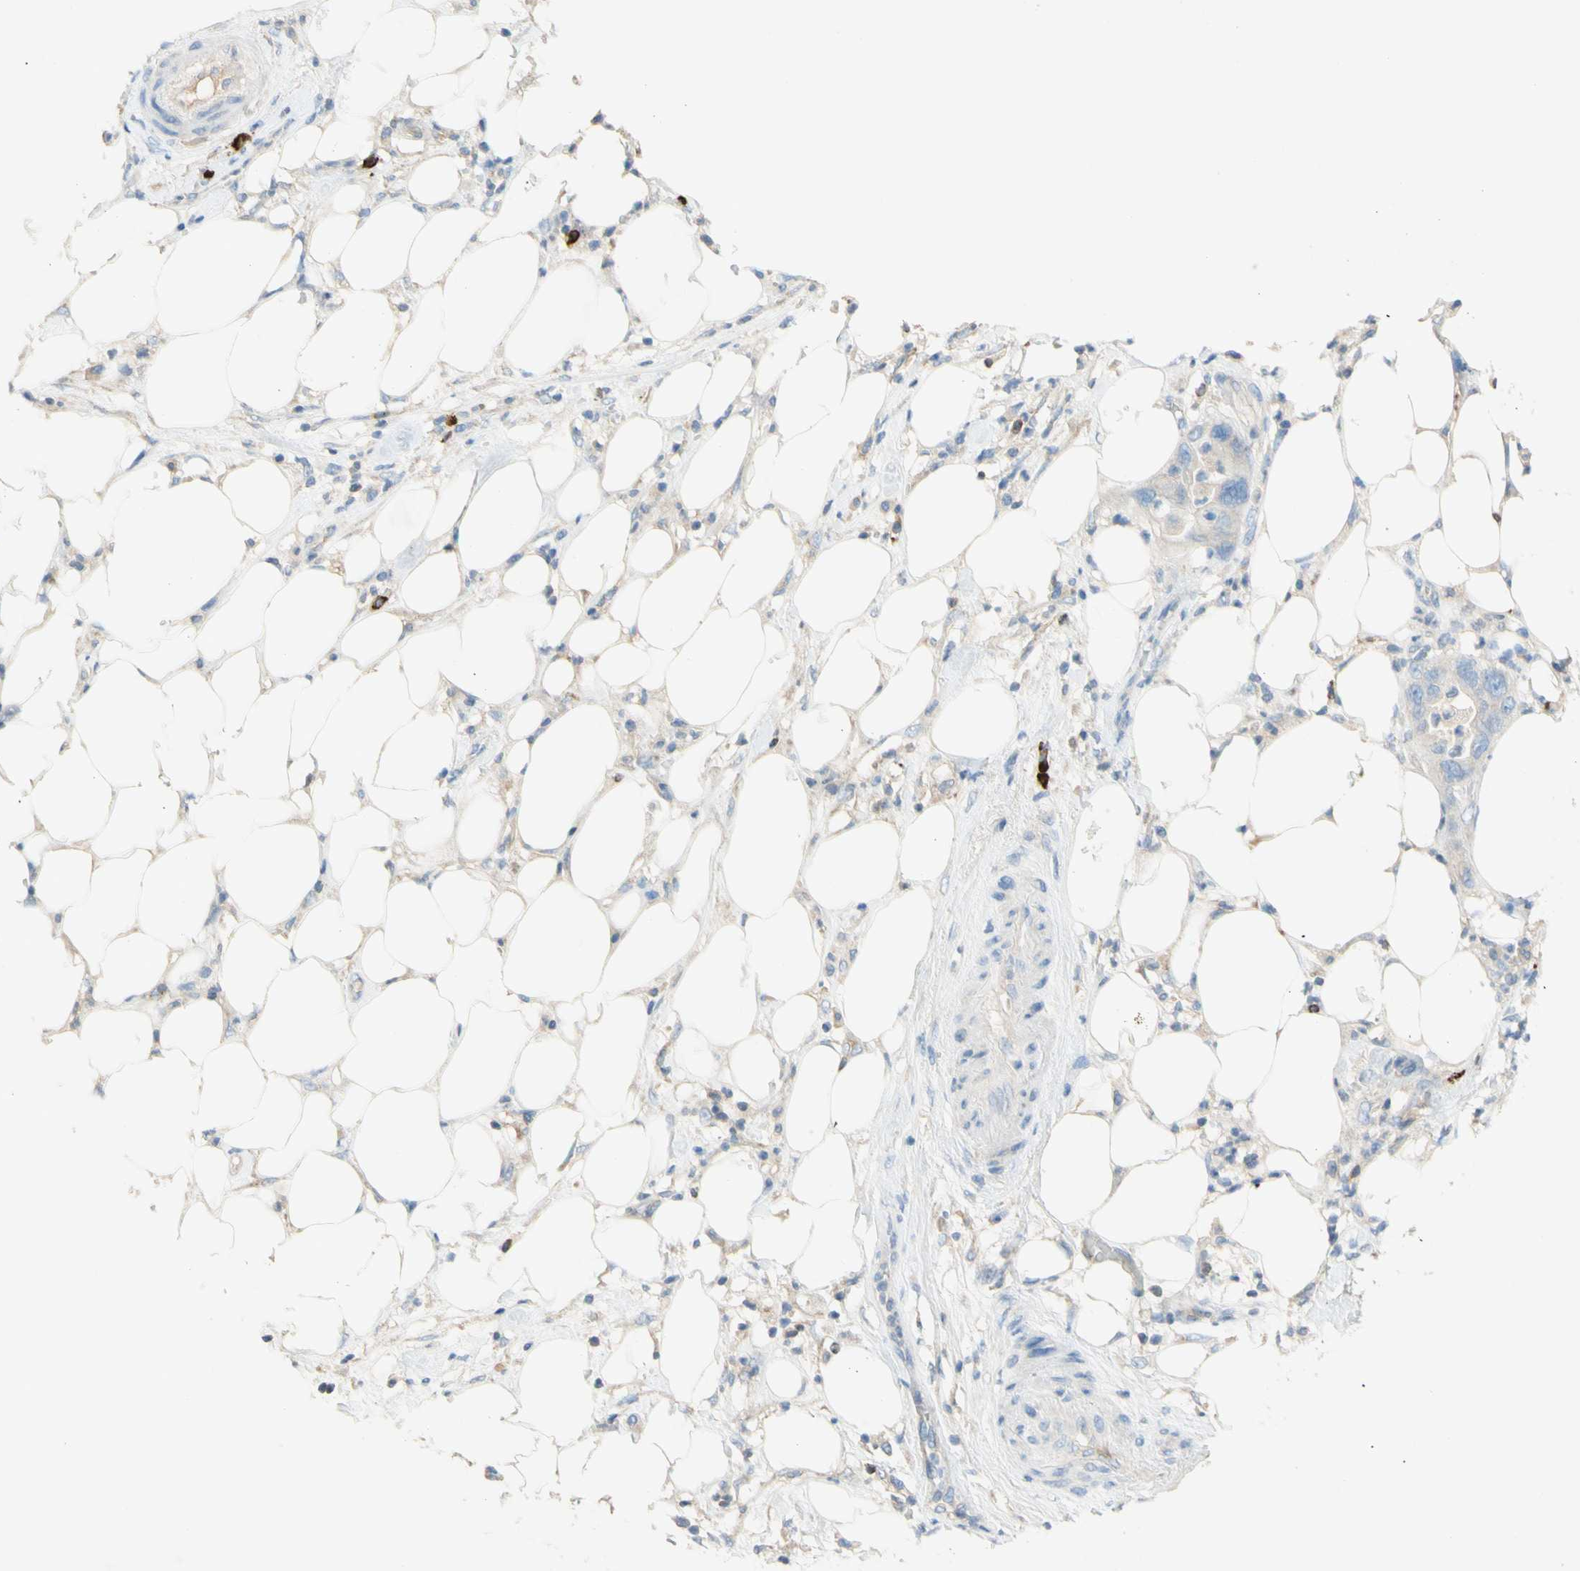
{"staining": {"intensity": "weak", "quantity": ">75%", "location": "cytoplasmic/membranous"}, "tissue": "pancreatic cancer", "cell_type": "Tumor cells", "image_type": "cancer", "snomed": [{"axis": "morphology", "description": "Adenocarcinoma, NOS"}, {"axis": "topography", "description": "Pancreas"}], "caption": "Protein expression analysis of adenocarcinoma (pancreatic) displays weak cytoplasmic/membranous expression in approximately >75% of tumor cells.", "gene": "PACSIN1", "patient": {"sex": "female", "age": 71}}